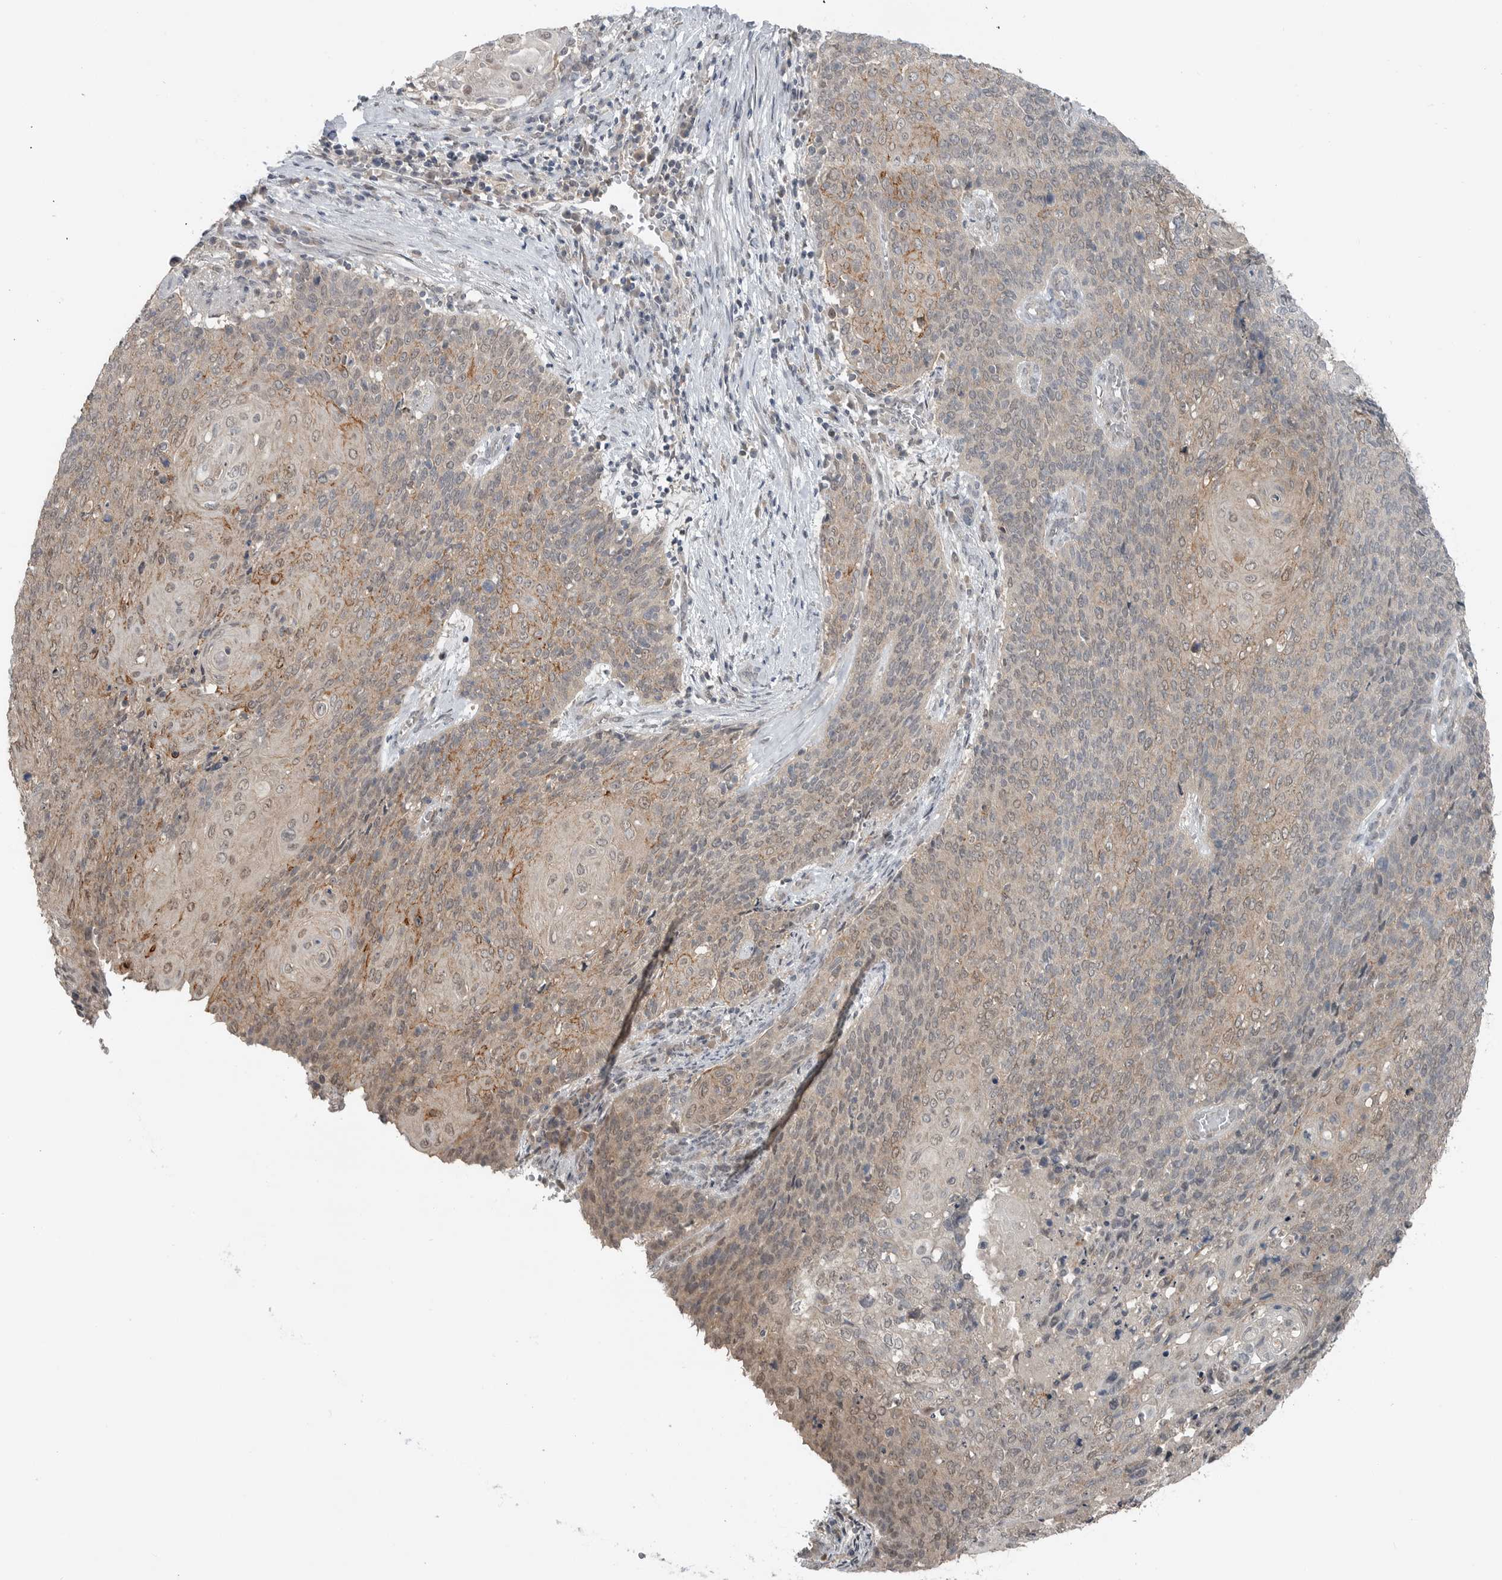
{"staining": {"intensity": "weak", "quantity": "<25%", "location": "cytoplasmic/membranous"}, "tissue": "cervical cancer", "cell_type": "Tumor cells", "image_type": "cancer", "snomed": [{"axis": "morphology", "description": "Squamous cell carcinoma, NOS"}, {"axis": "topography", "description": "Cervix"}], "caption": "The micrograph exhibits no significant positivity in tumor cells of cervical squamous cell carcinoma. (DAB IHC visualized using brightfield microscopy, high magnification).", "gene": "MFAP3L", "patient": {"sex": "female", "age": 39}}